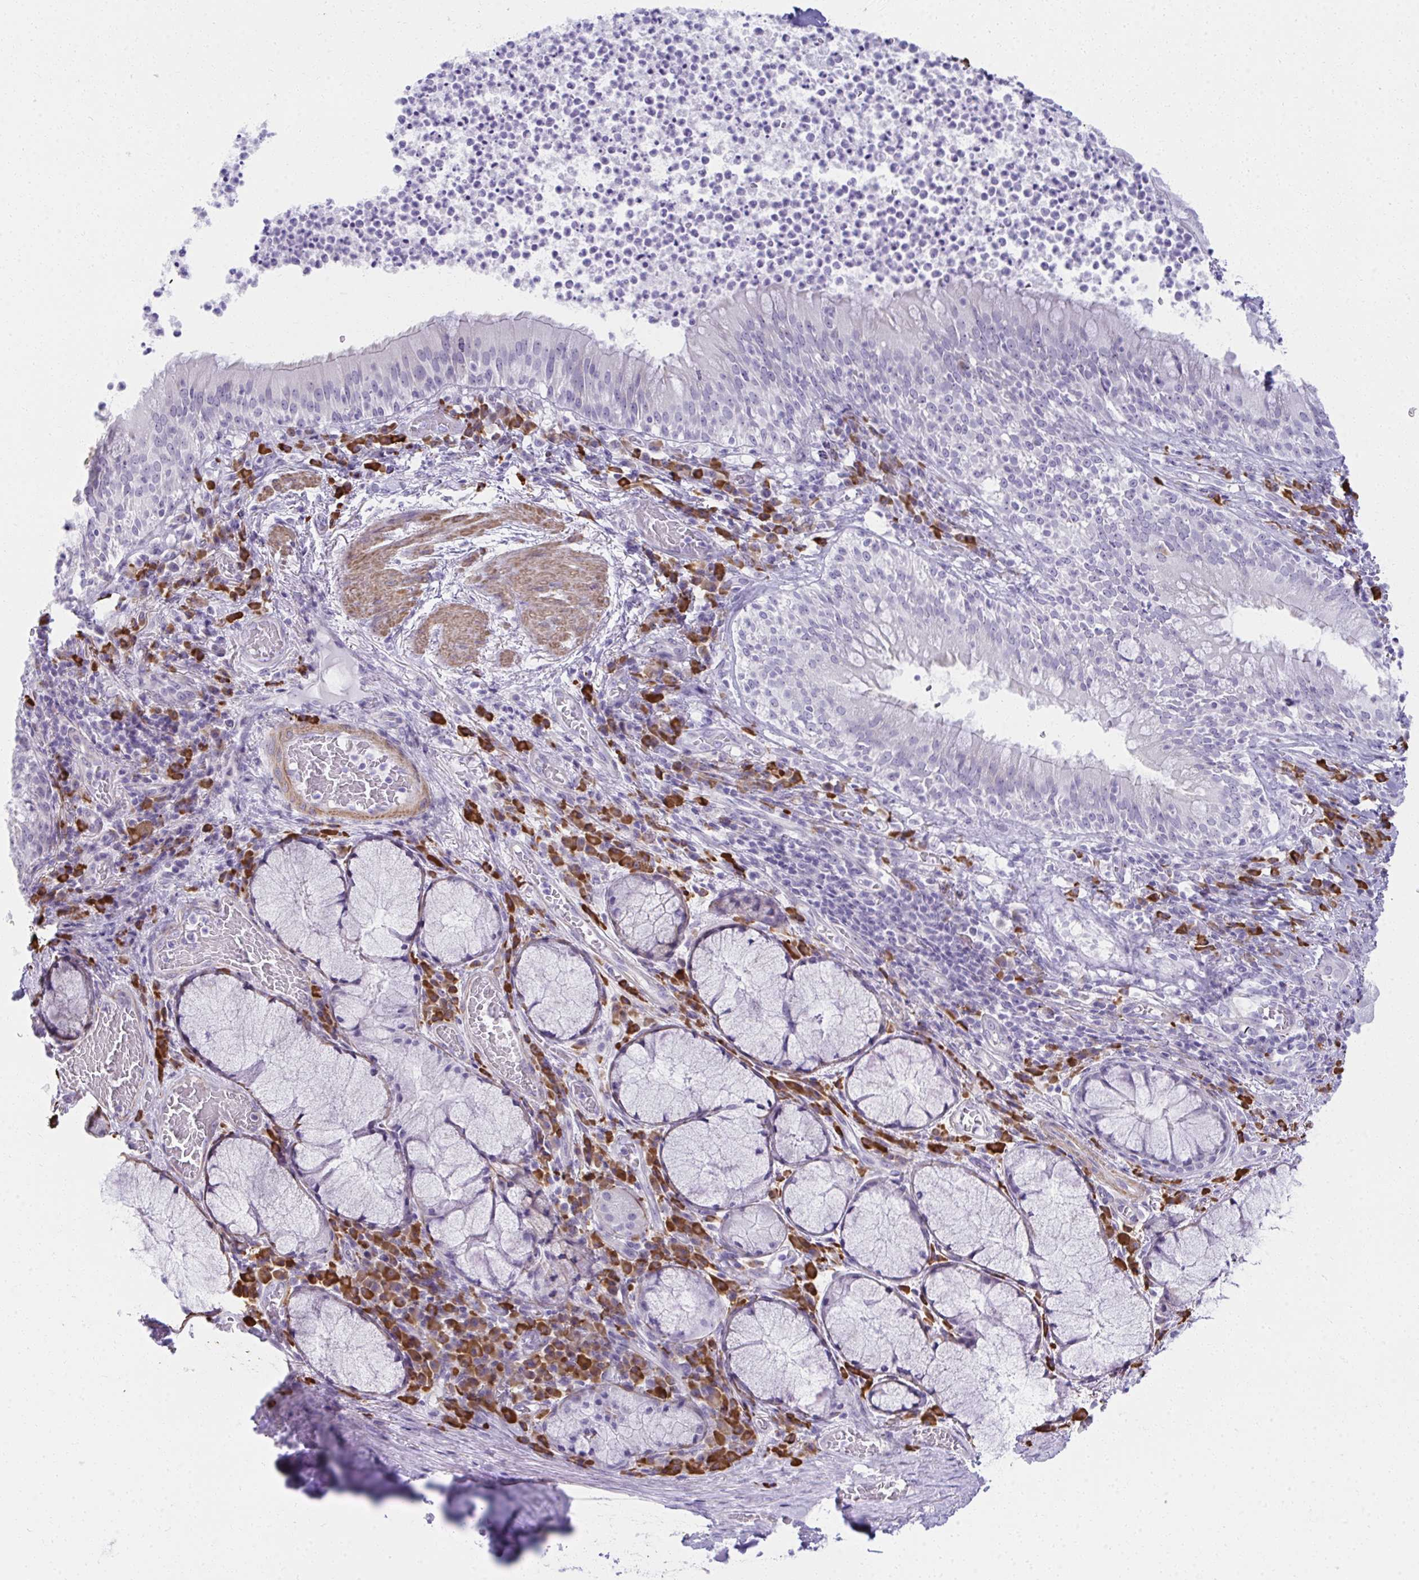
{"staining": {"intensity": "negative", "quantity": "none", "location": "none"}, "tissue": "bronchus", "cell_type": "Respiratory epithelial cells", "image_type": "normal", "snomed": [{"axis": "morphology", "description": "Normal tissue, NOS"}, {"axis": "topography", "description": "Lymph node"}, {"axis": "topography", "description": "Bronchus"}], "caption": "This is a micrograph of IHC staining of unremarkable bronchus, which shows no expression in respiratory epithelial cells.", "gene": "PUS7L", "patient": {"sex": "male", "age": 56}}